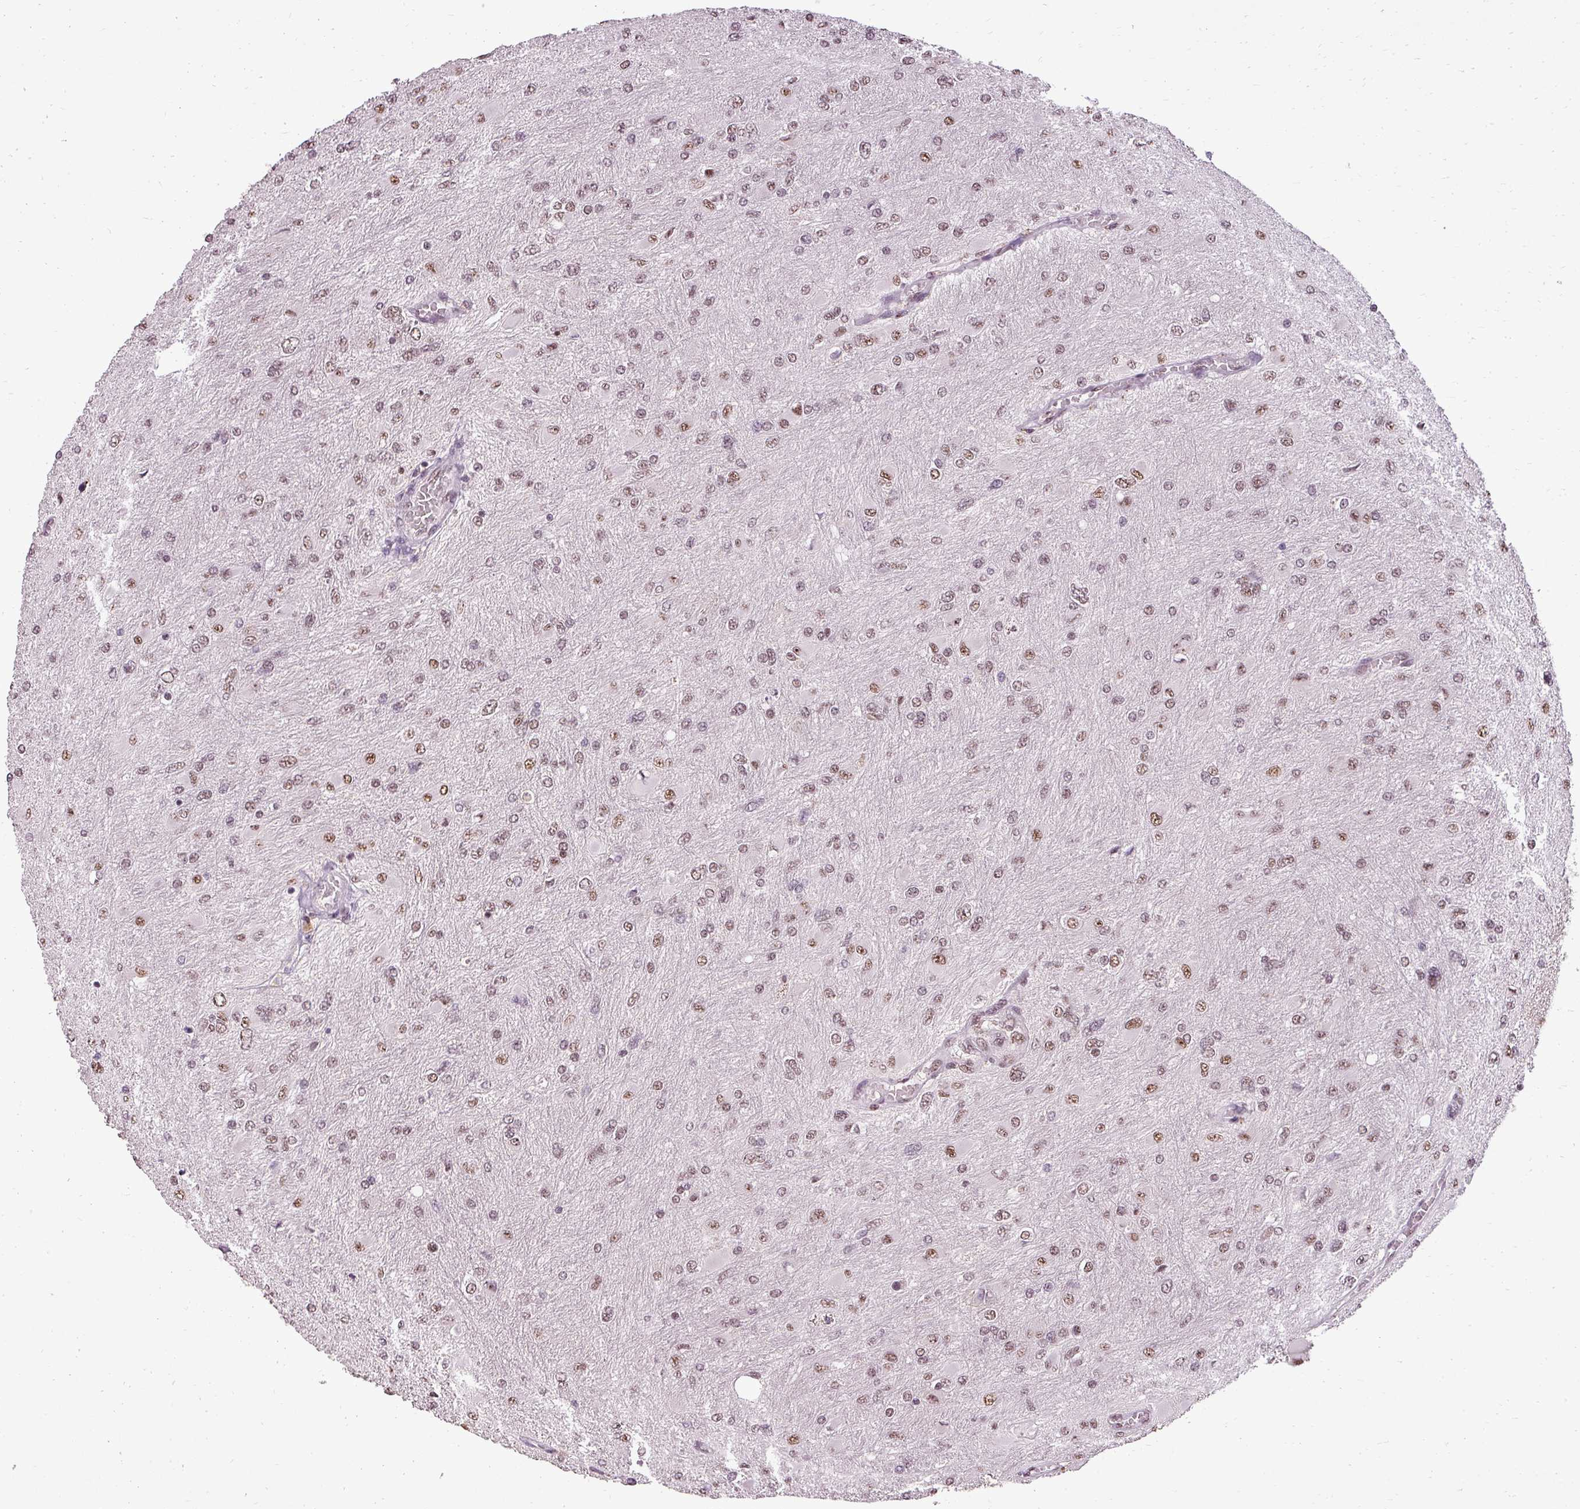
{"staining": {"intensity": "moderate", "quantity": ">75%", "location": "nuclear"}, "tissue": "glioma", "cell_type": "Tumor cells", "image_type": "cancer", "snomed": [{"axis": "morphology", "description": "Glioma, malignant, High grade"}, {"axis": "topography", "description": "Cerebral cortex"}], "caption": "IHC (DAB (3,3'-diaminobenzidine)) staining of glioma shows moderate nuclear protein expression in about >75% of tumor cells. (DAB IHC, brown staining for protein, blue staining for nuclei).", "gene": "BCAS3", "patient": {"sex": "female", "age": 36}}